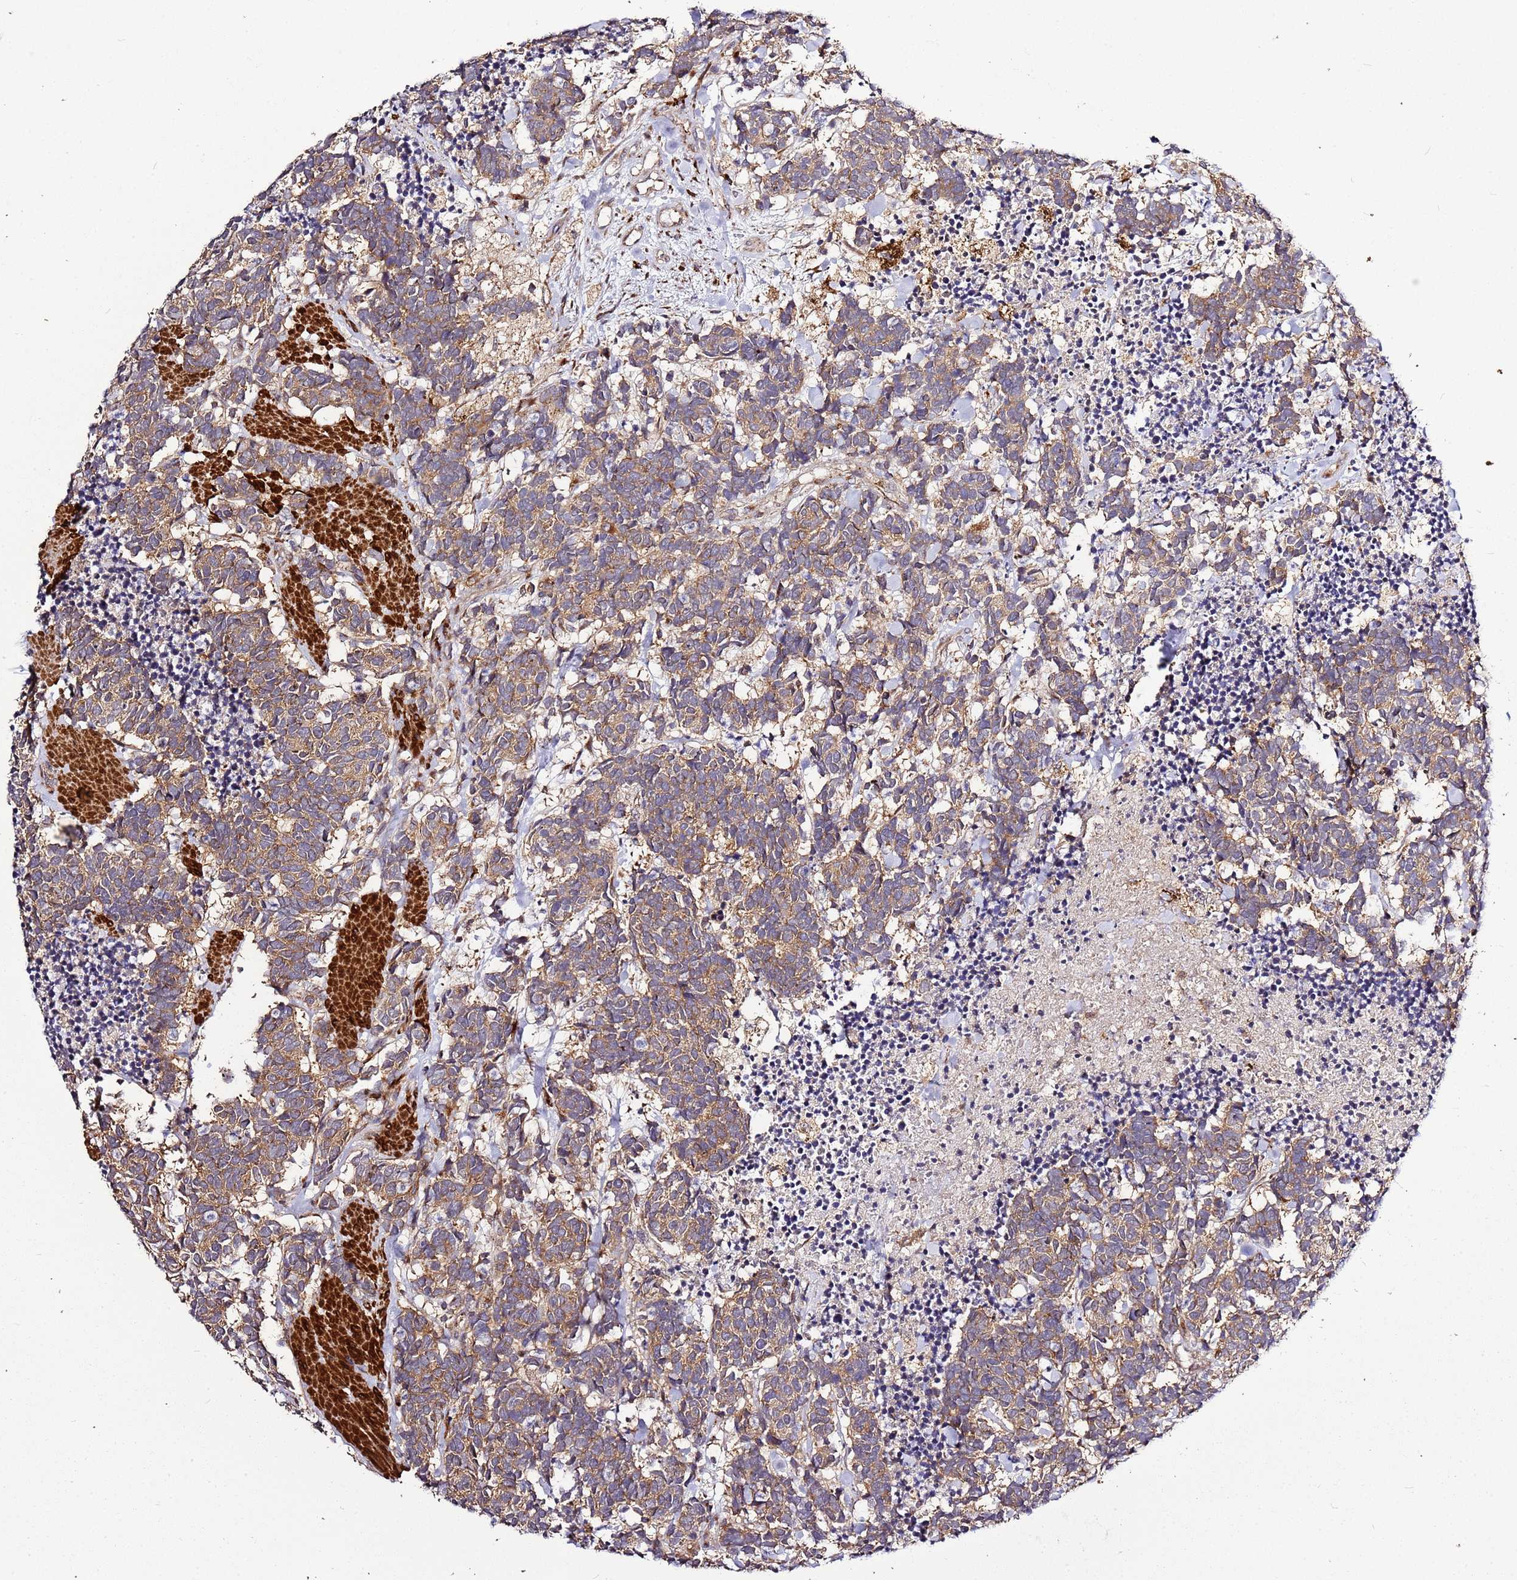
{"staining": {"intensity": "moderate", "quantity": ">75%", "location": "cytoplasmic/membranous"}, "tissue": "carcinoid", "cell_type": "Tumor cells", "image_type": "cancer", "snomed": [{"axis": "morphology", "description": "Carcinoma, NOS"}, {"axis": "morphology", "description": "Carcinoid, malignant, NOS"}, {"axis": "topography", "description": "Prostate"}], "caption": "Malignant carcinoid stained with a protein marker demonstrates moderate staining in tumor cells.", "gene": "PVRIG", "patient": {"sex": "male", "age": 57}}